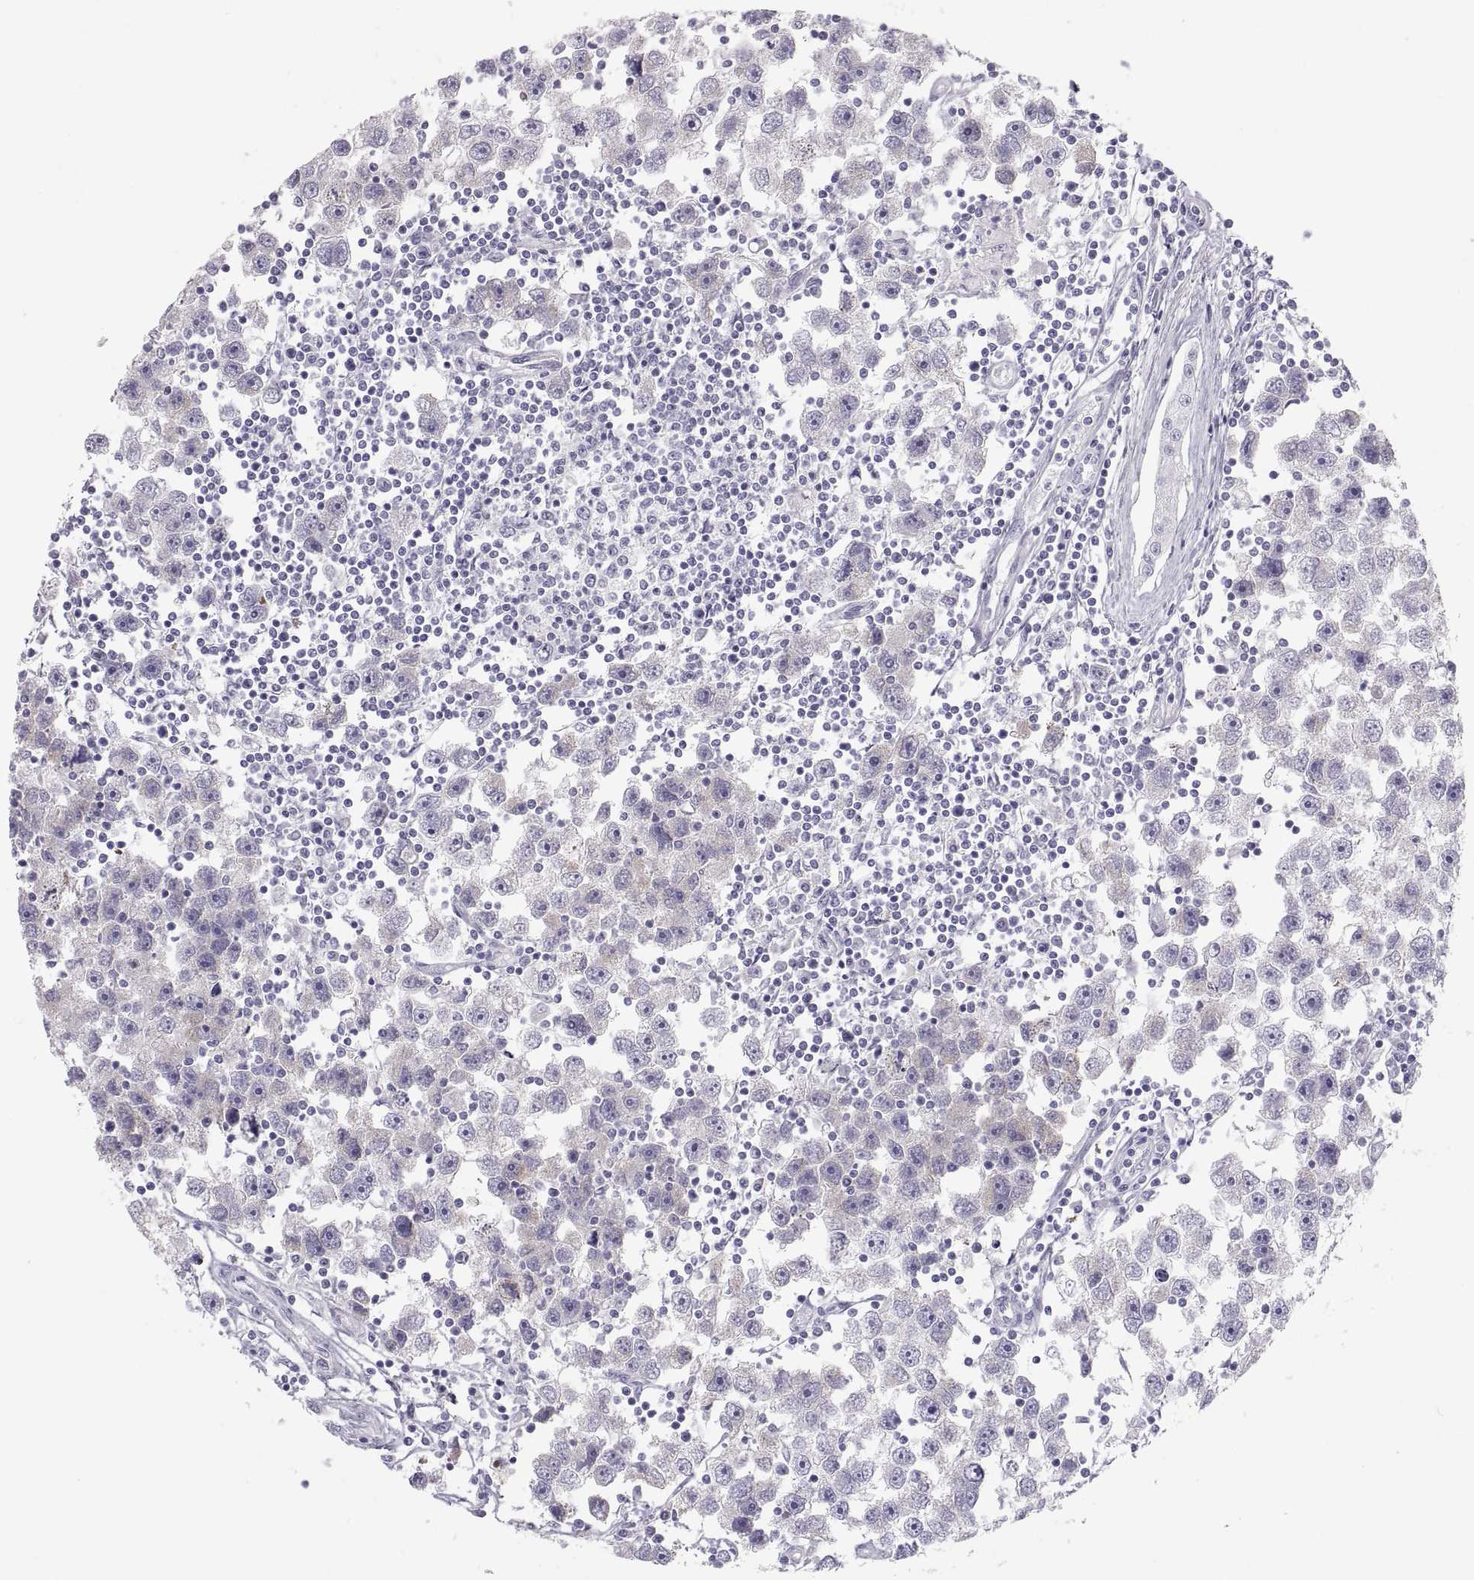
{"staining": {"intensity": "negative", "quantity": "none", "location": "none"}, "tissue": "testis cancer", "cell_type": "Tumor cells", "image_type": "cancer", "snomed": [{"axis": "morphology", "description": "Seminoma, NOS"}, {"axis": "topography", "description": "Testis"}], "caption": "Tumor cells show no significant positivity in testis cancer (seminoma).", "gene": "MAGEB2", "patient": {"sex": "male", "age": 30}}